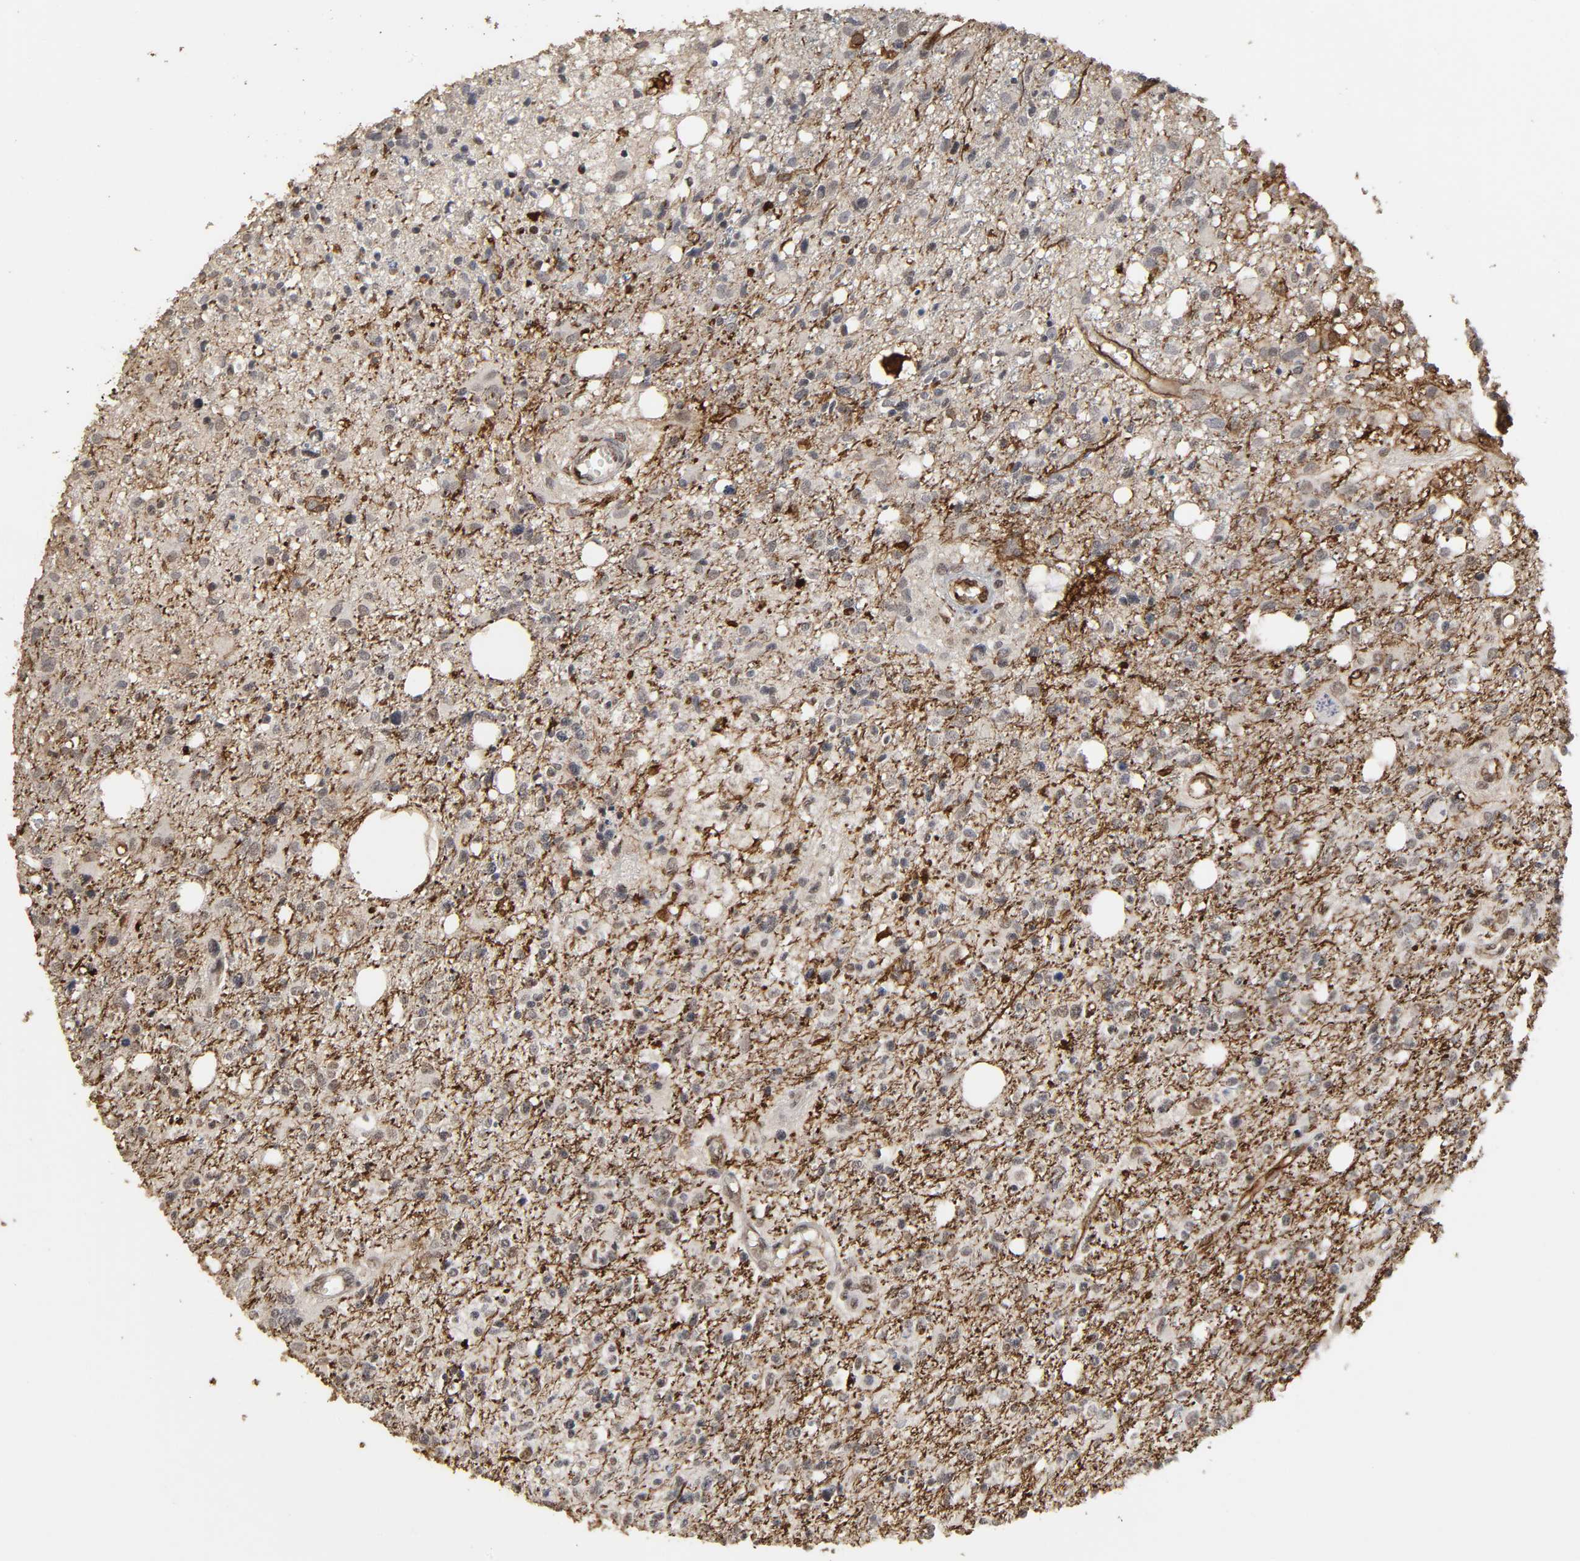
{"staining": {"intensity": "weak", "quantity": "25%-75%", "location": "cytoplasmic/membranous,nuclear"}, "tissue": "glioma", "cell_type": "Tumor cells", "image_type": "cancer", "snomed": [{"axis": "morphology", "description": "Glioma, malignant, High grade"}, {"axis": "topography", "description": "Cerebral cortex"}], "caption": "Immunohistochemical staining of malignant glioma (high-grade) displays weak cytoplasmic/membranous and nuclear protein positivity in about 25%-75% of tumor cells.", "gene": "AHNAK2", "patient": {"sex": "male", "age": 76}}